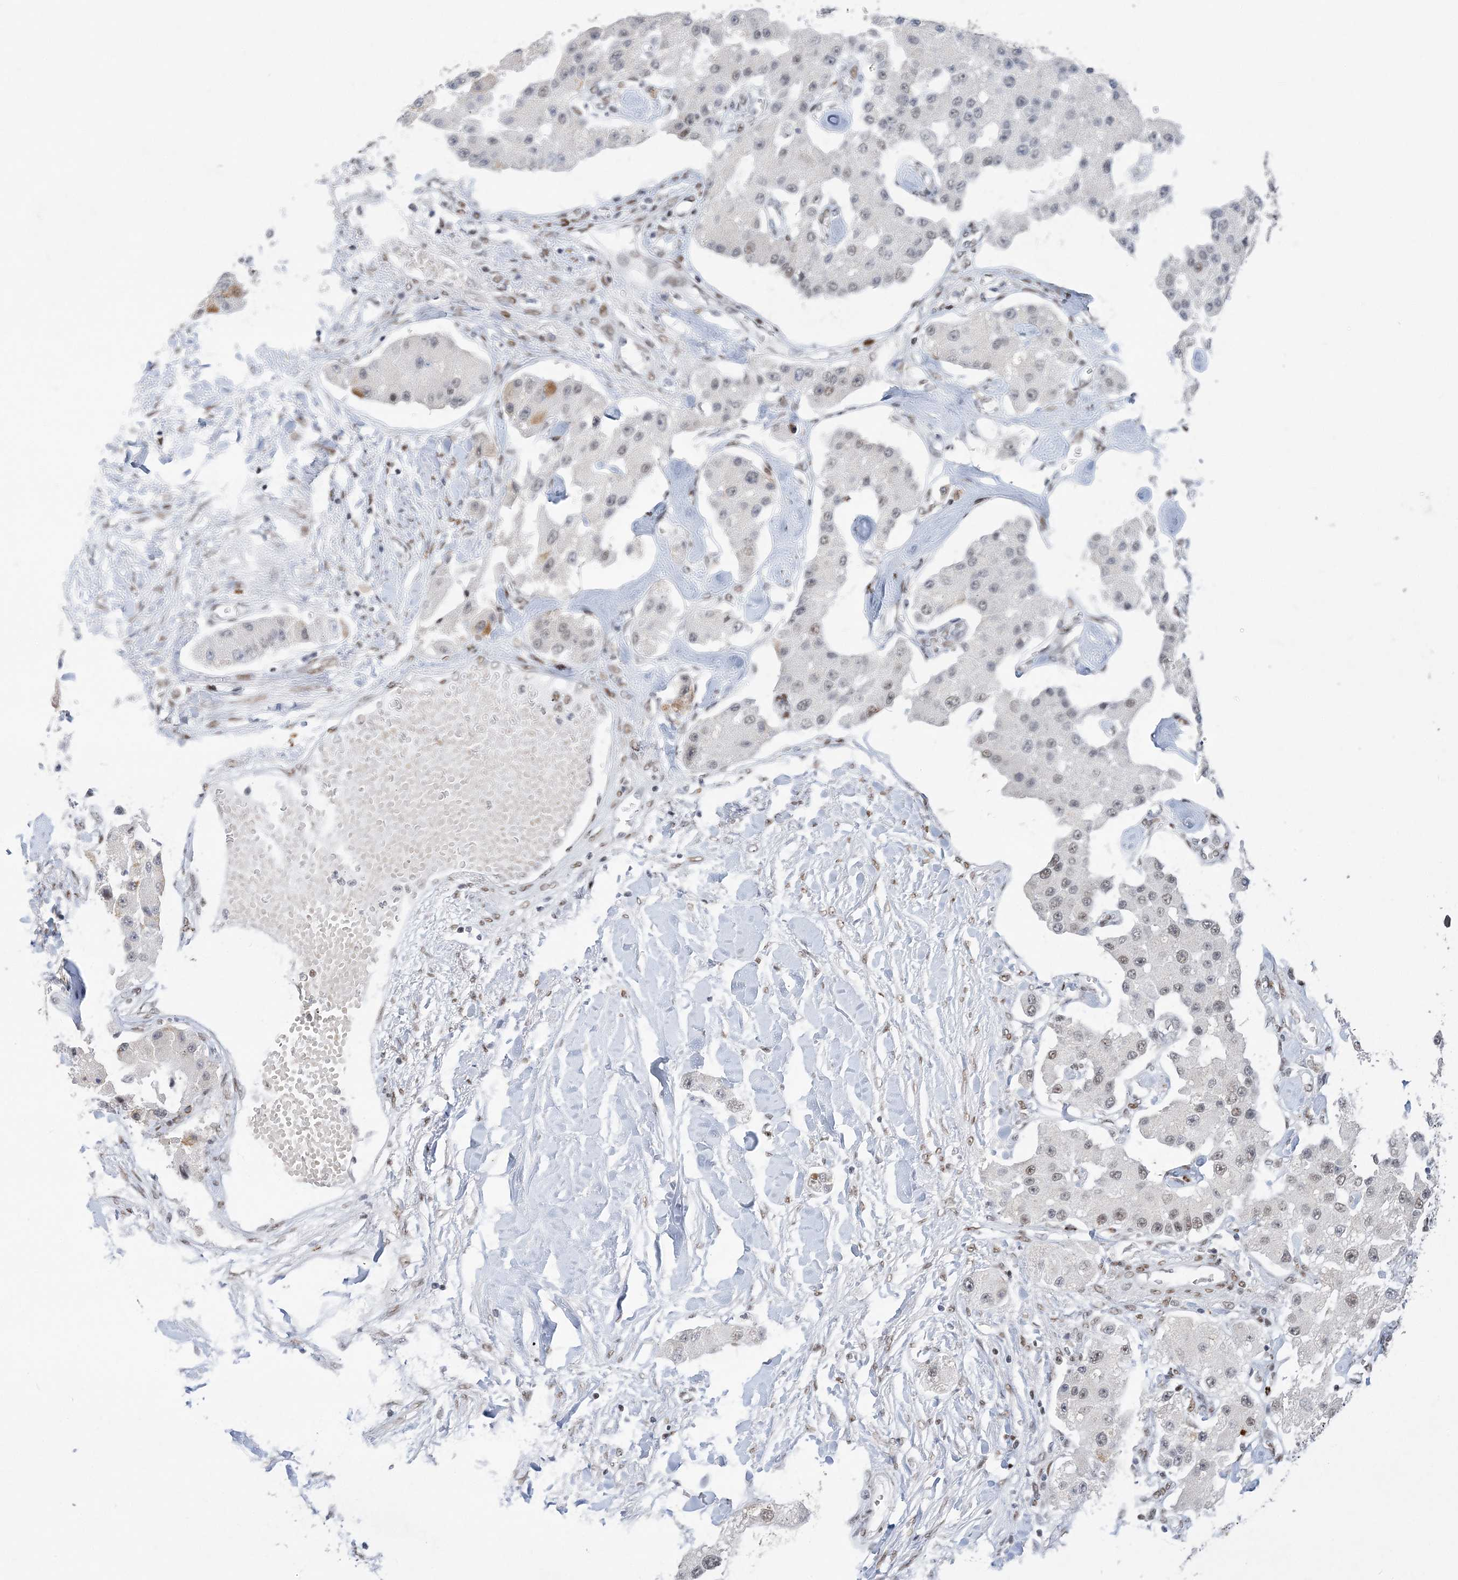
{"staining": {"intensity": "weak", "quantity": "<25%", "location": "nuclear"}, "tissue": "carcinoid", "cell_type": "Tumor cells", "image_type": "cancer", "snomed": [{"axis": "morphology", "description": "Carcinoid, malignant, NOS"}, {"axis": "topography", "description": "Pancreas"}], "caption": "Histopathology image shows no significant protein expression in tumor cells of malignant carcinoid. The staining is performed using DAB brown chromogen with nuclei counter-stained in using hematoxylin.", "gene": "ZBTB7A", "patient": {"sex": "male", "age": 41}}